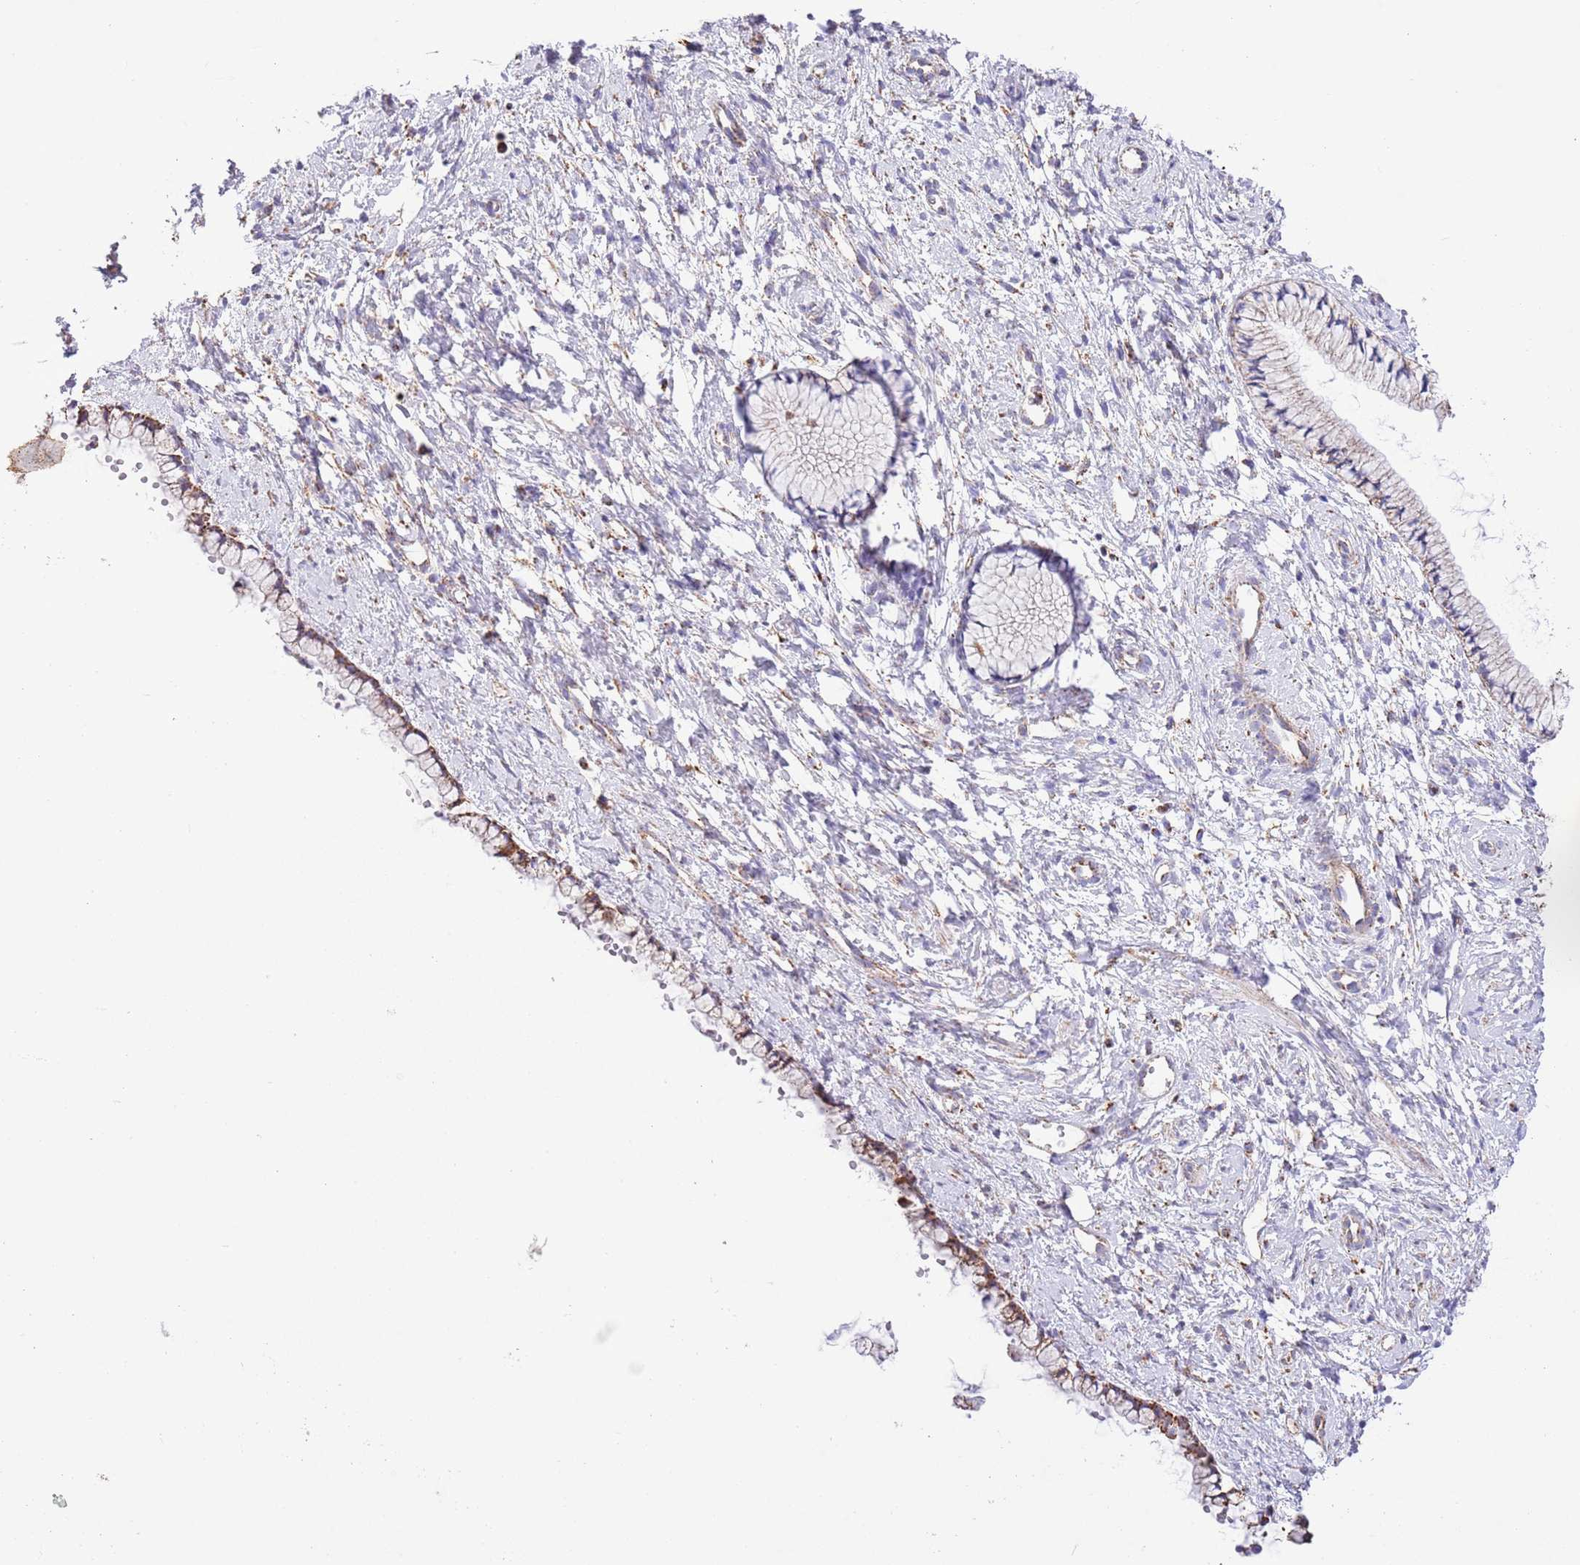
{"staining": {"intensity": "moderate", "quantity": "25%-75%", "location": "cytoplasmic/membranous"}, "tissue": "cervix", "cell_type": "Glandular cells", "image_type": "normal", "snomed": [{"axis": "morphology", "description": "Normal tissue, NOS"}, {"axis": "topography", "description": "Cervix"}], "caption": "Cervix stained with DAB IHC shows medium levels of moderate cytoplasmic/membranous positivity in approximately 25%-75% of glandular cells.", "gene": "TEKTIP1", "patient": {"sex": "female", "age": 57}}